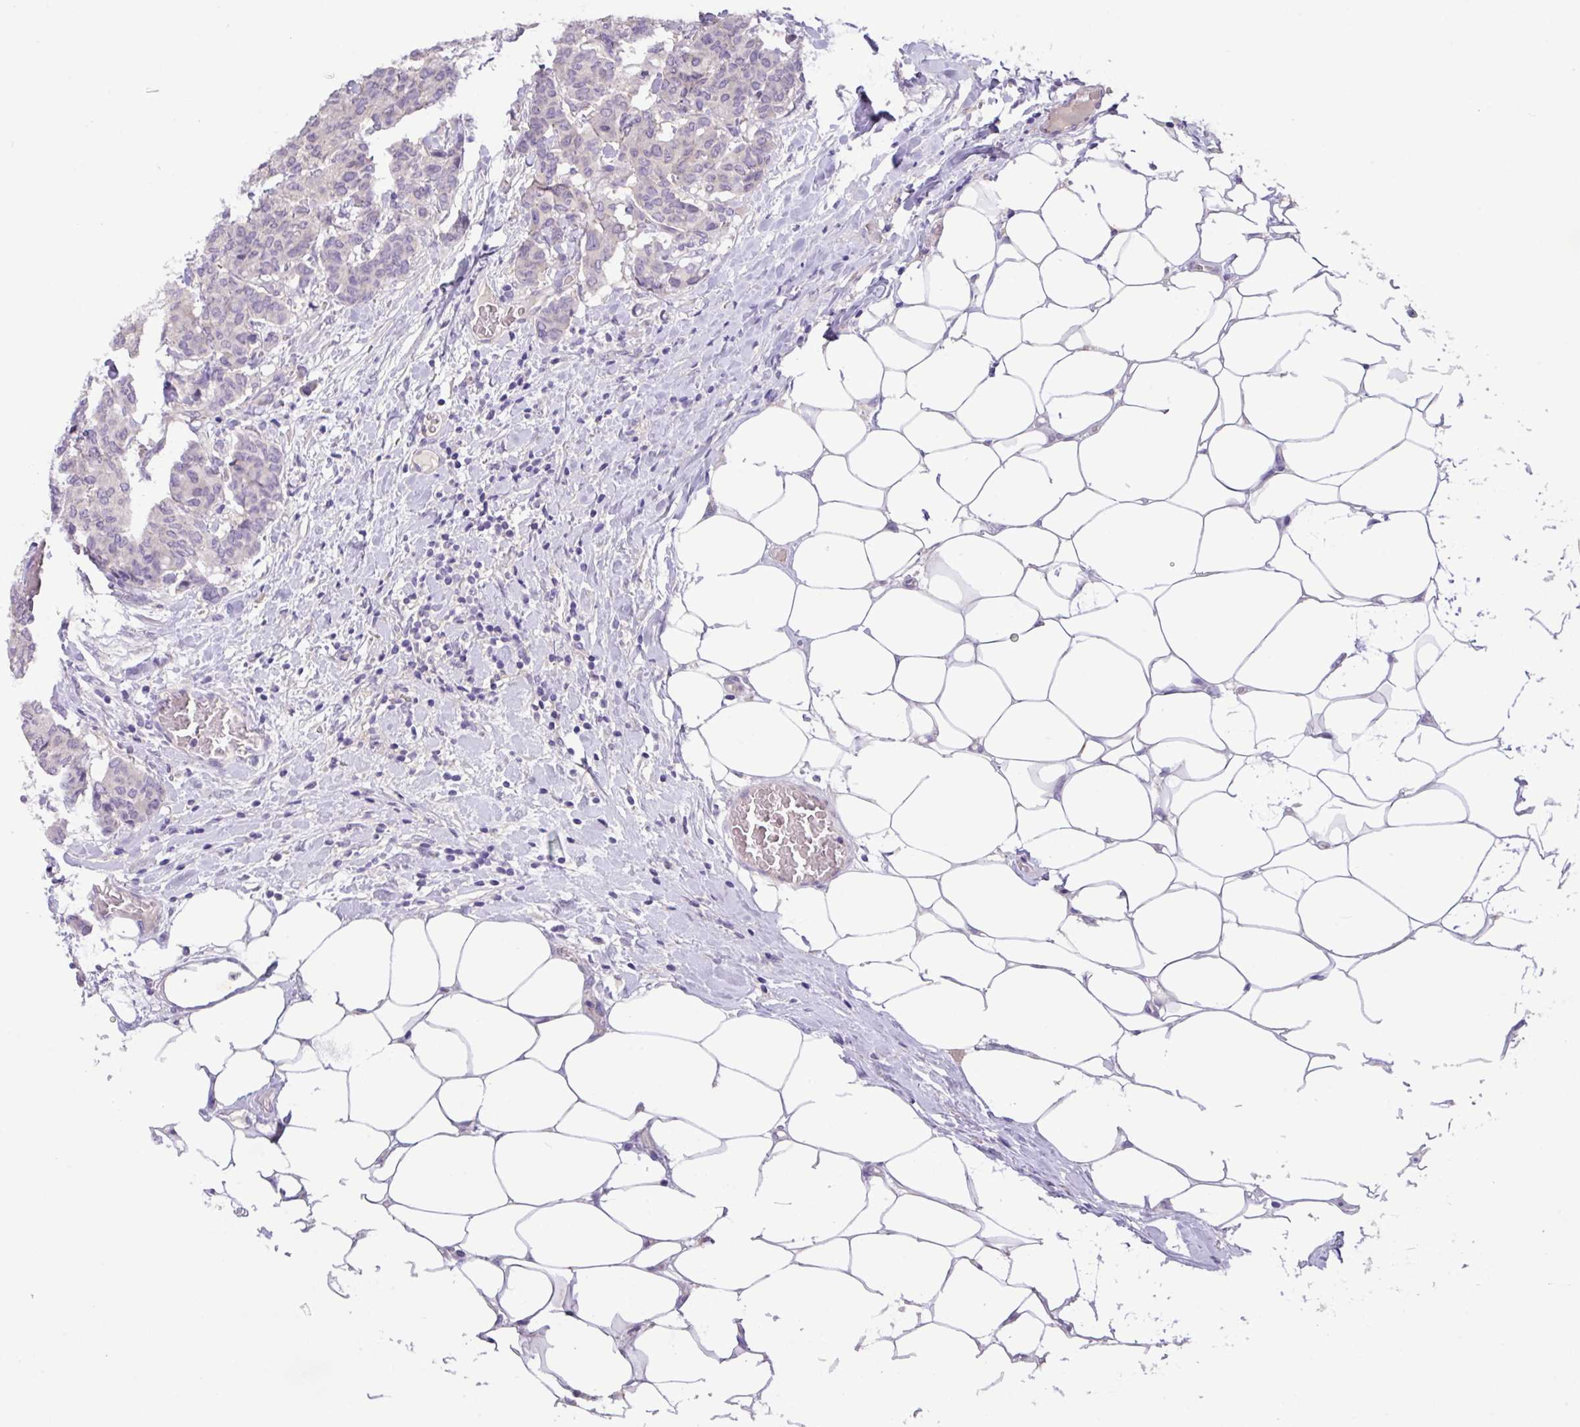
{"staining": {"intensity": "negative", "quantity": "none", "location": "none"}, "tissue": "breast cancer", "cell_type": "Tumor cells", "image_type": "cancer", "snomed": [{"axis": "morphology", "description": "Duct carcinoma"}, {"axis": "topography", "description": "Breast"}], "caption": "Photomicrograph shows no protein staining in tumor cells of breast infiltrating ductal carcinoma tissue. Brightfield microscopy of IHC stained with DAB (3,3'-diaminobenzidine) (brown) and hematoxylin (blue), captured at high magnification.", "gene": "PAX8", "patient": {"sex": "female", "age": 75}}